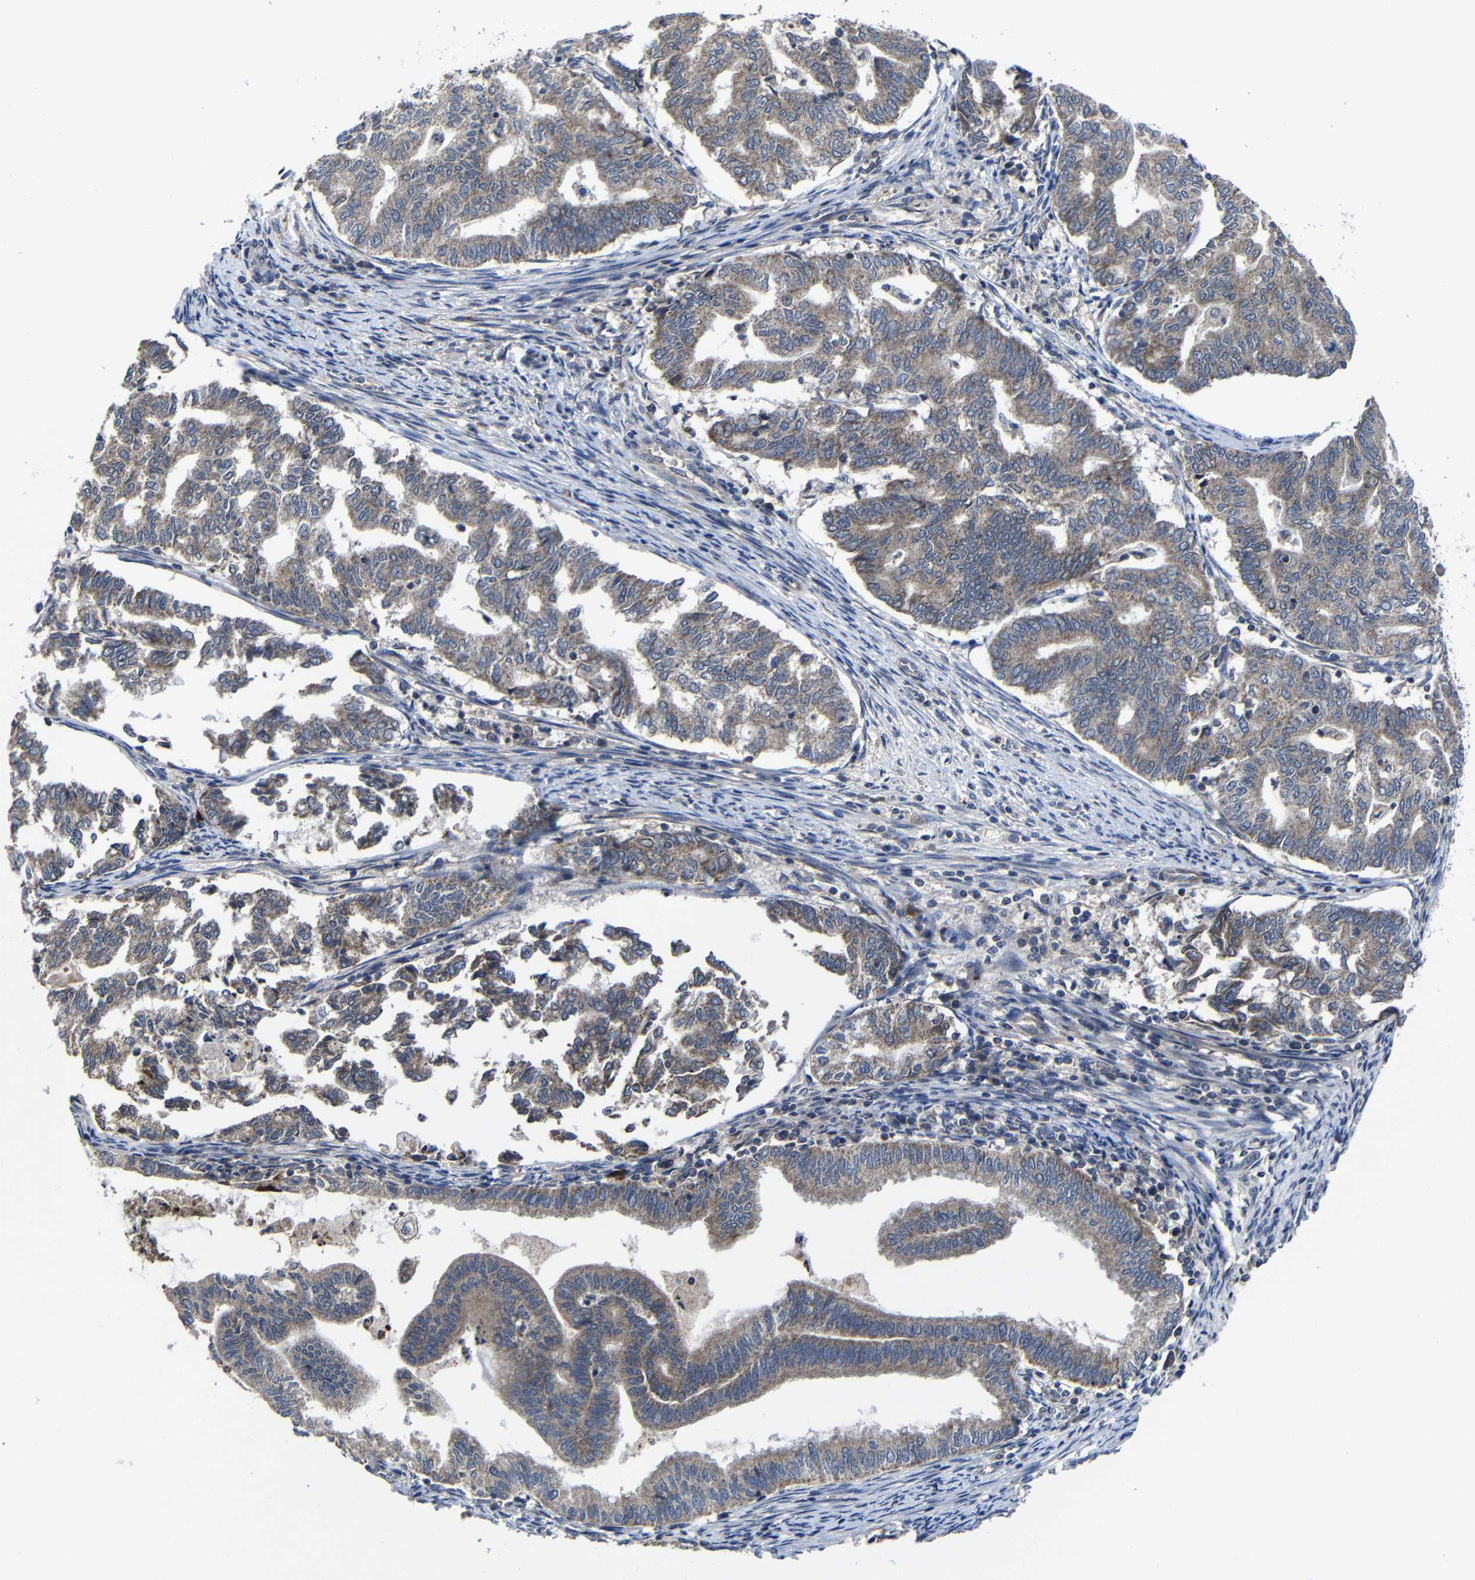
{"staining": {"intensity": "moderate", "quantity": ">75%", "location": "cytoplasmic/membranous"}, "tissue": "endometrial cancer", "cell_type": "Tumor cells", "image_type": "cancer", "snomed": [{"axis": "morphology", "description": "Adenocarcinoma, NOS"}, {"axis": "topography", "description": "Endometrium"}], "caption": "Endometrial cancer was stained to show a protein in brown. There is medium levels of moderate cytoplasmic/membranous staining in about >75% of tumor cells. The staining was performed using DAB (3,3'-diaminobenzidine) to visualize the protein expression in brown, while the nuclei were stained in blue with hematoxylin (Magnification: 20x).", "gene": "LPAR5", "patient": {"sex": "female", "age": 79}}